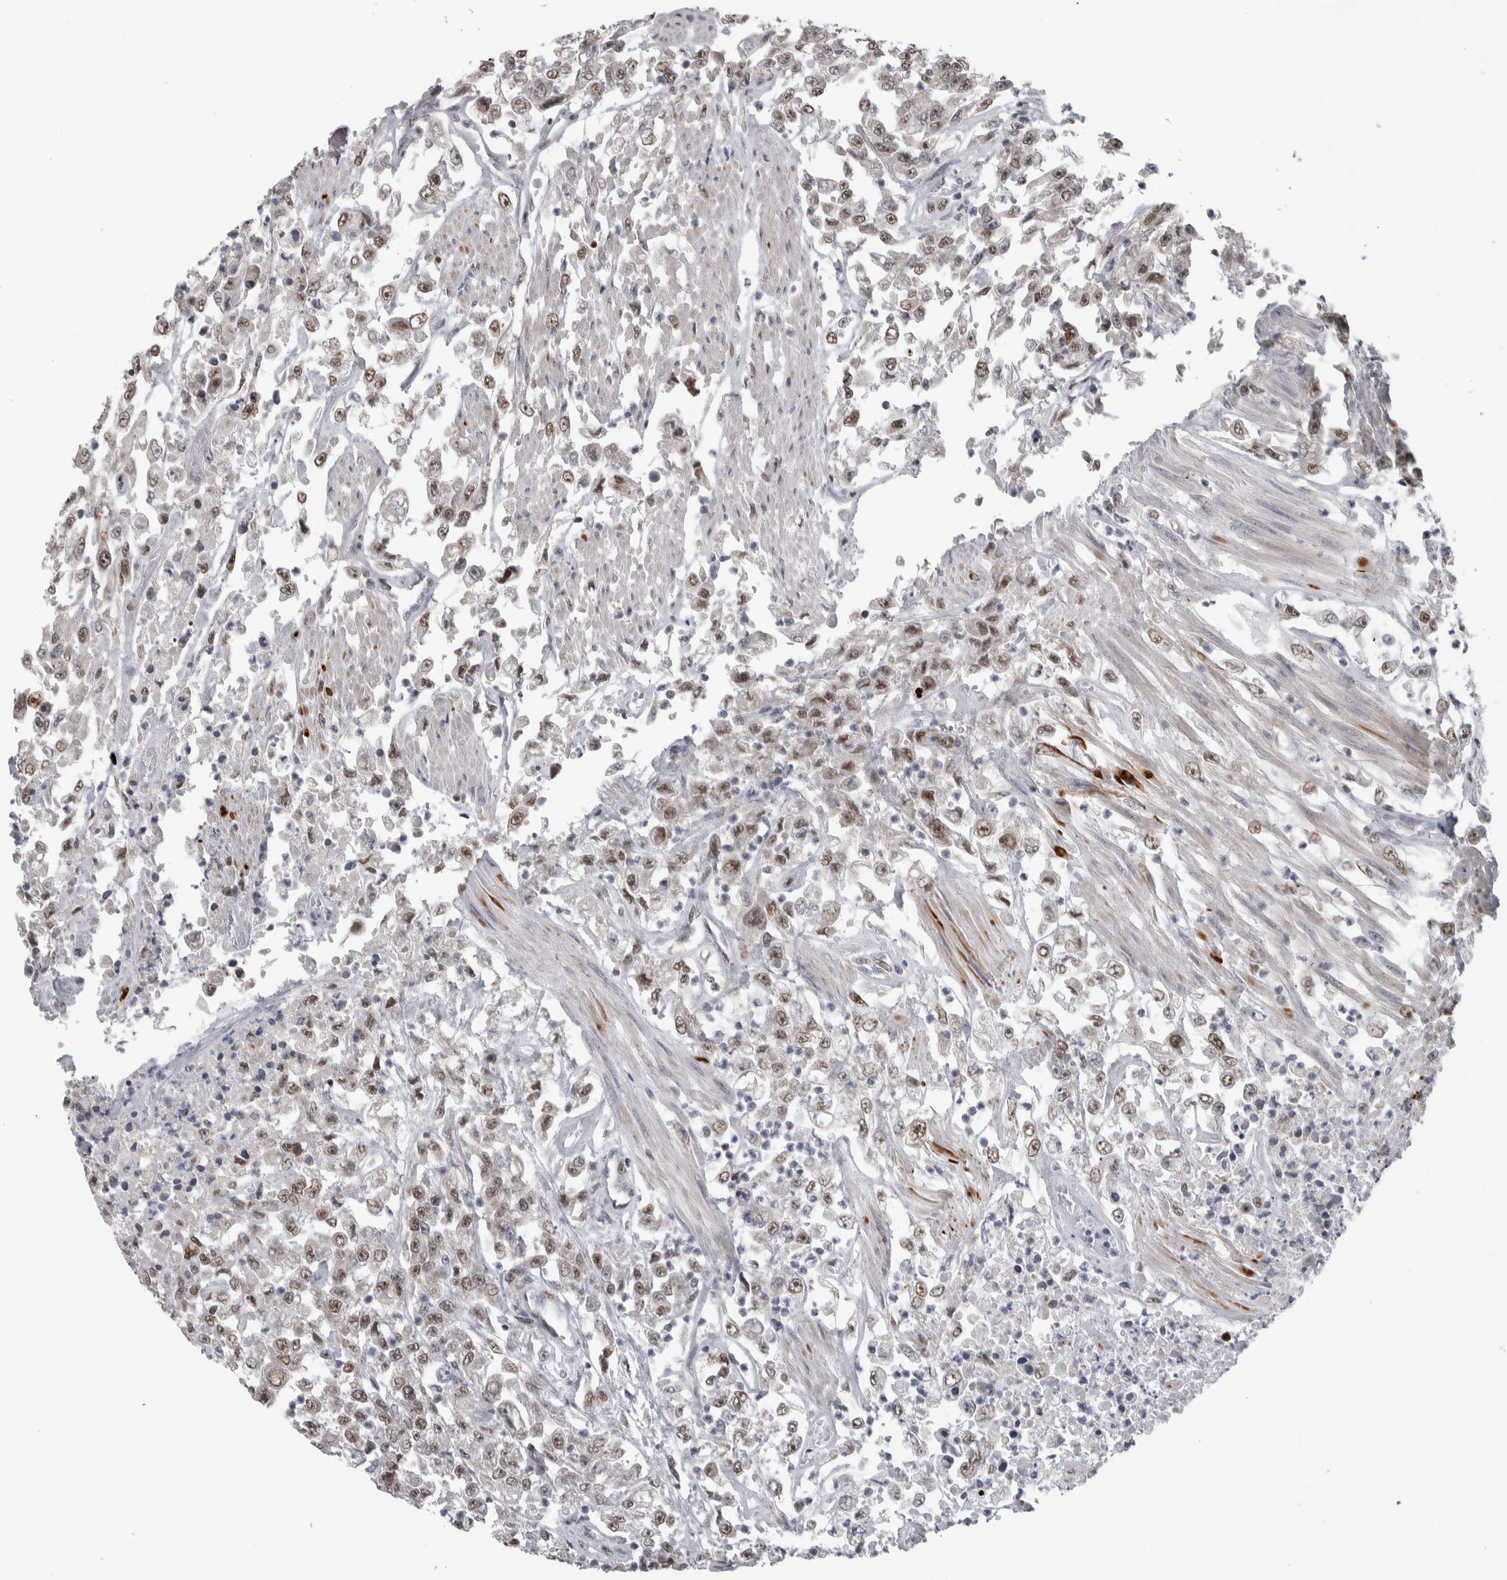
{"staining": {"intensity": "moderate", "quantity": ">75%", "location": "nuclear"}, "tissue": "urothelial cancer", "cell_type": "Tumor cells", "image_type": "cancer", "snomed": [{"axis": "morphology", "description": "Urothelial carcinoma, High grade"}, {"axis": "topography", "description": "Urinary bladder"}], "caption": "High-magnification brightfield microscopy of urothelial cancer stained with DAB (3,3'-diaminobenzidine) (brown) and counterstained with hematoxylin (blue). tumor cells exhibit moderate nuclear expression is appreciated in about>75% of cells.", "gene": "HEXIM2", "patient": {"sex": "male", "age": 46}}